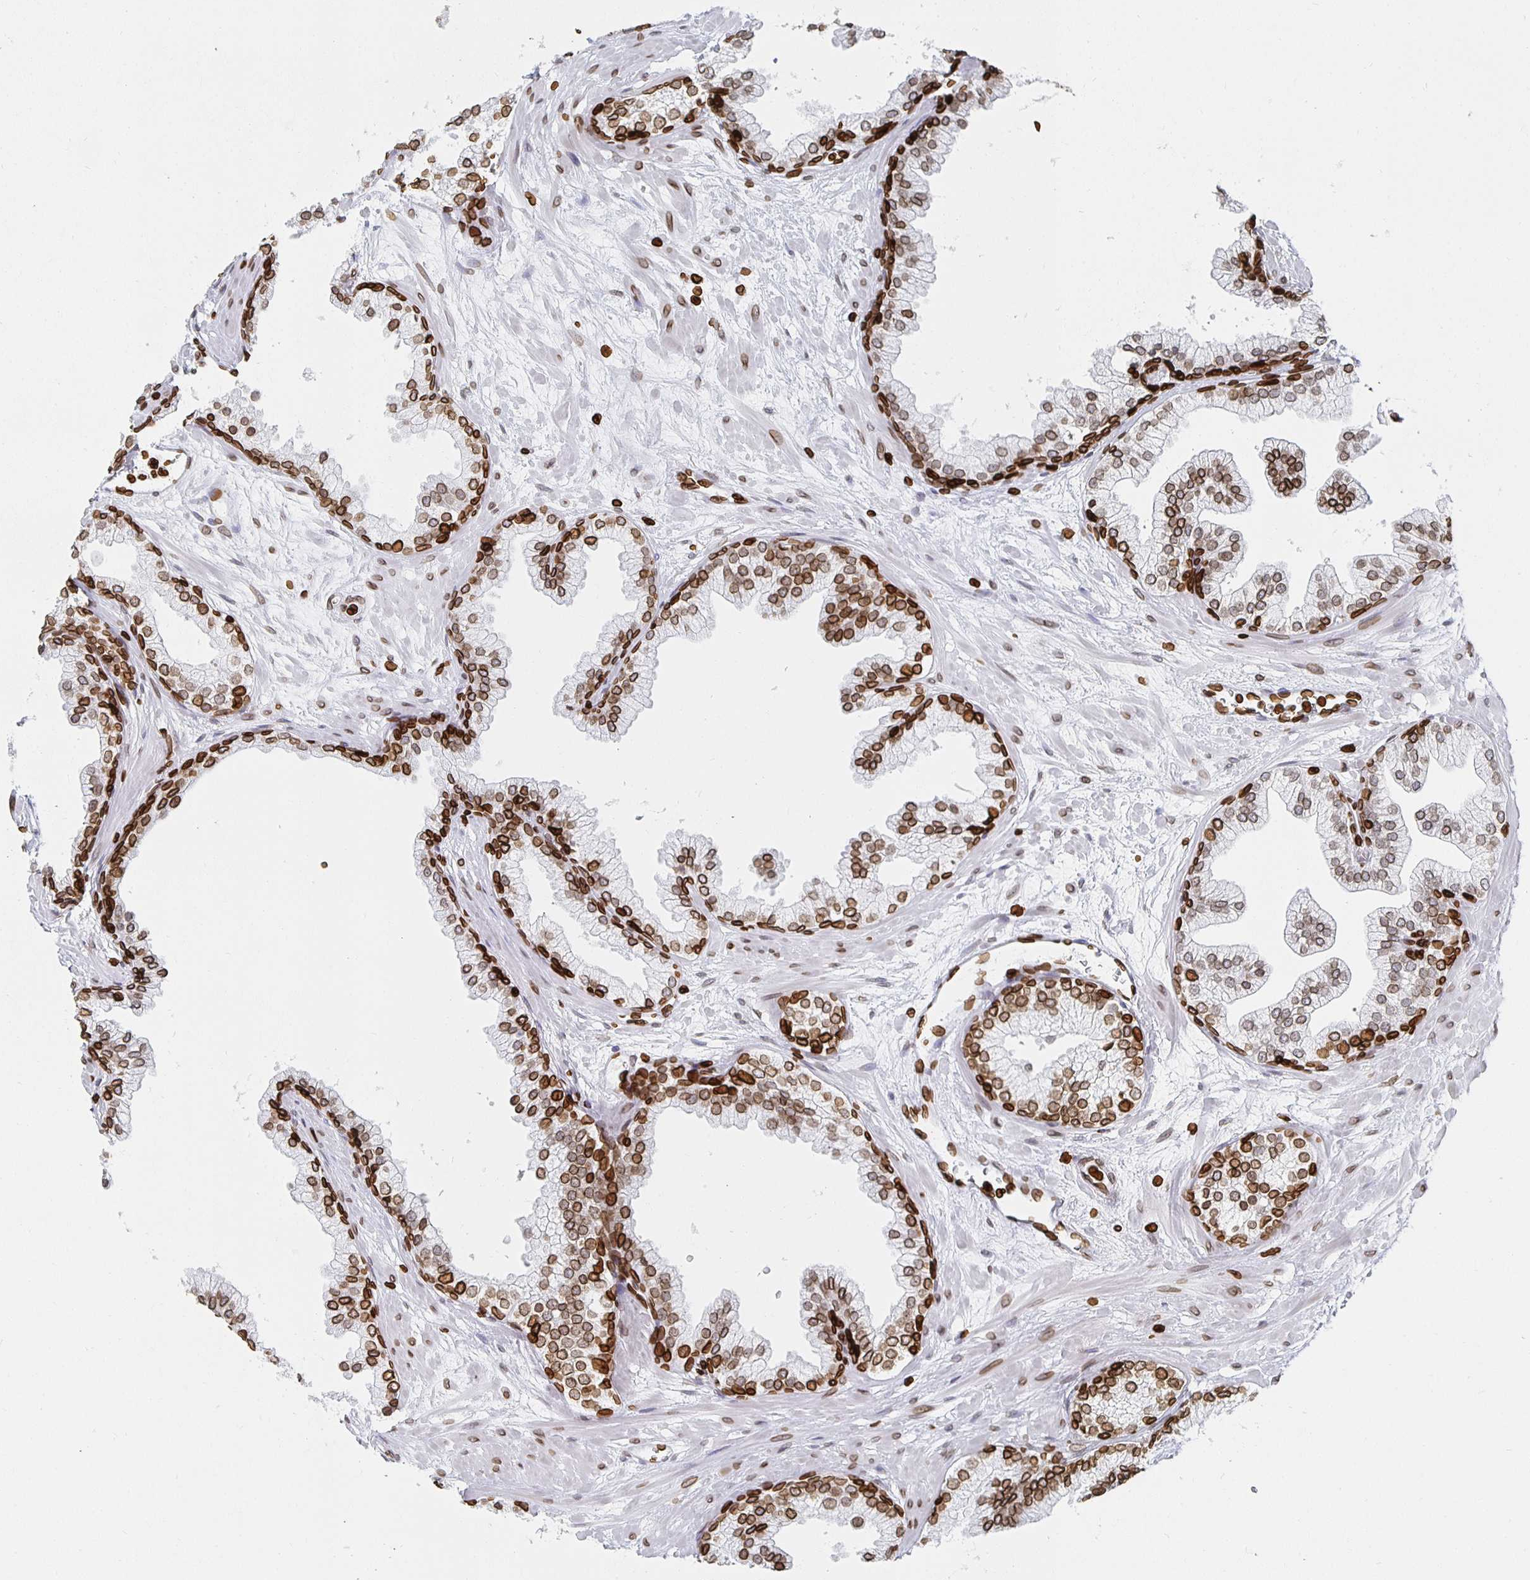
{"staining": {"intensity": "strong", "quantity": ">75%", "location": "cytoplasmic/membranous,nuclear"}, "tissue": "prostate", "cell_type": "Glandular cells", "image_type": "normal", "snomed": [{"axis": "morphology", "description": "Normal tissue, NOS"}, {"axis": "topography", "description": "Prostate"}, {"axis": "topography", "description": "Peripheral nerve tissue"}], "caption": "Strong cytoplasmic/membranous,nuclear expression for a protein is identified in about >75% of glandular cells of normal prostate using immunohistochemistry (IHC).", "gene": "LMNB1", "patient": {"sex": "male", "age": 61}}